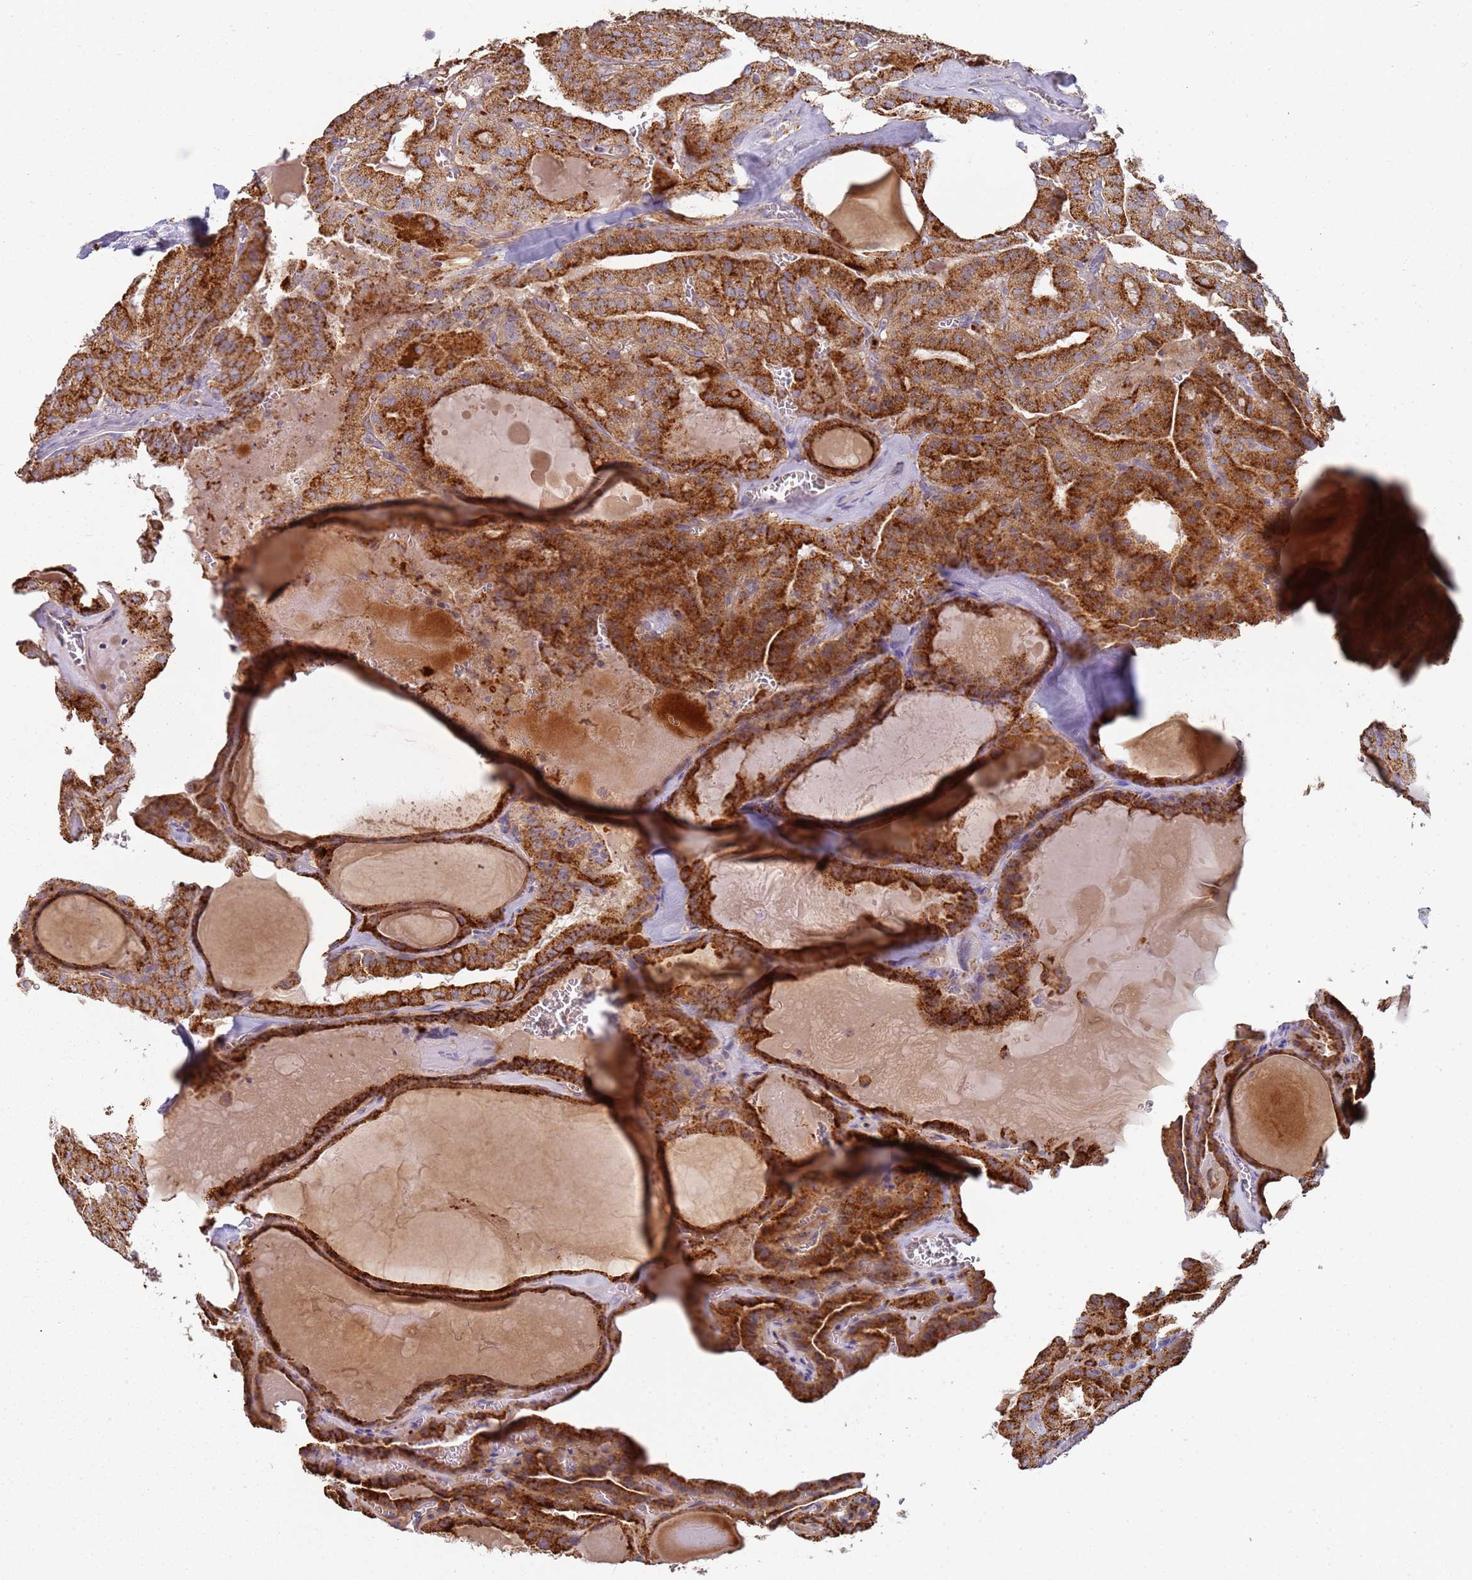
{"staining": {"intensity": "strong", "quantity": ">75%", "location": "cytoplasmic/membranous"}, "tissue": "thyroid cancer", "cell_type": "Tumor cells", "image_type": "cancer", "snomed": [{"axis": "morphology", "description": "Papillary adenocarcinoma, NOS"}, {"axis": "topography", "description": "Thyroid gland"}], "caption": "An image of human papillary adenocarcinoma (thyroid) stained for a protein shows strong cytoplasmic/membranous brown staining in tumor cells.", "gene": "TMEM229B", "patient": {"sex": "male", "age": 52}}